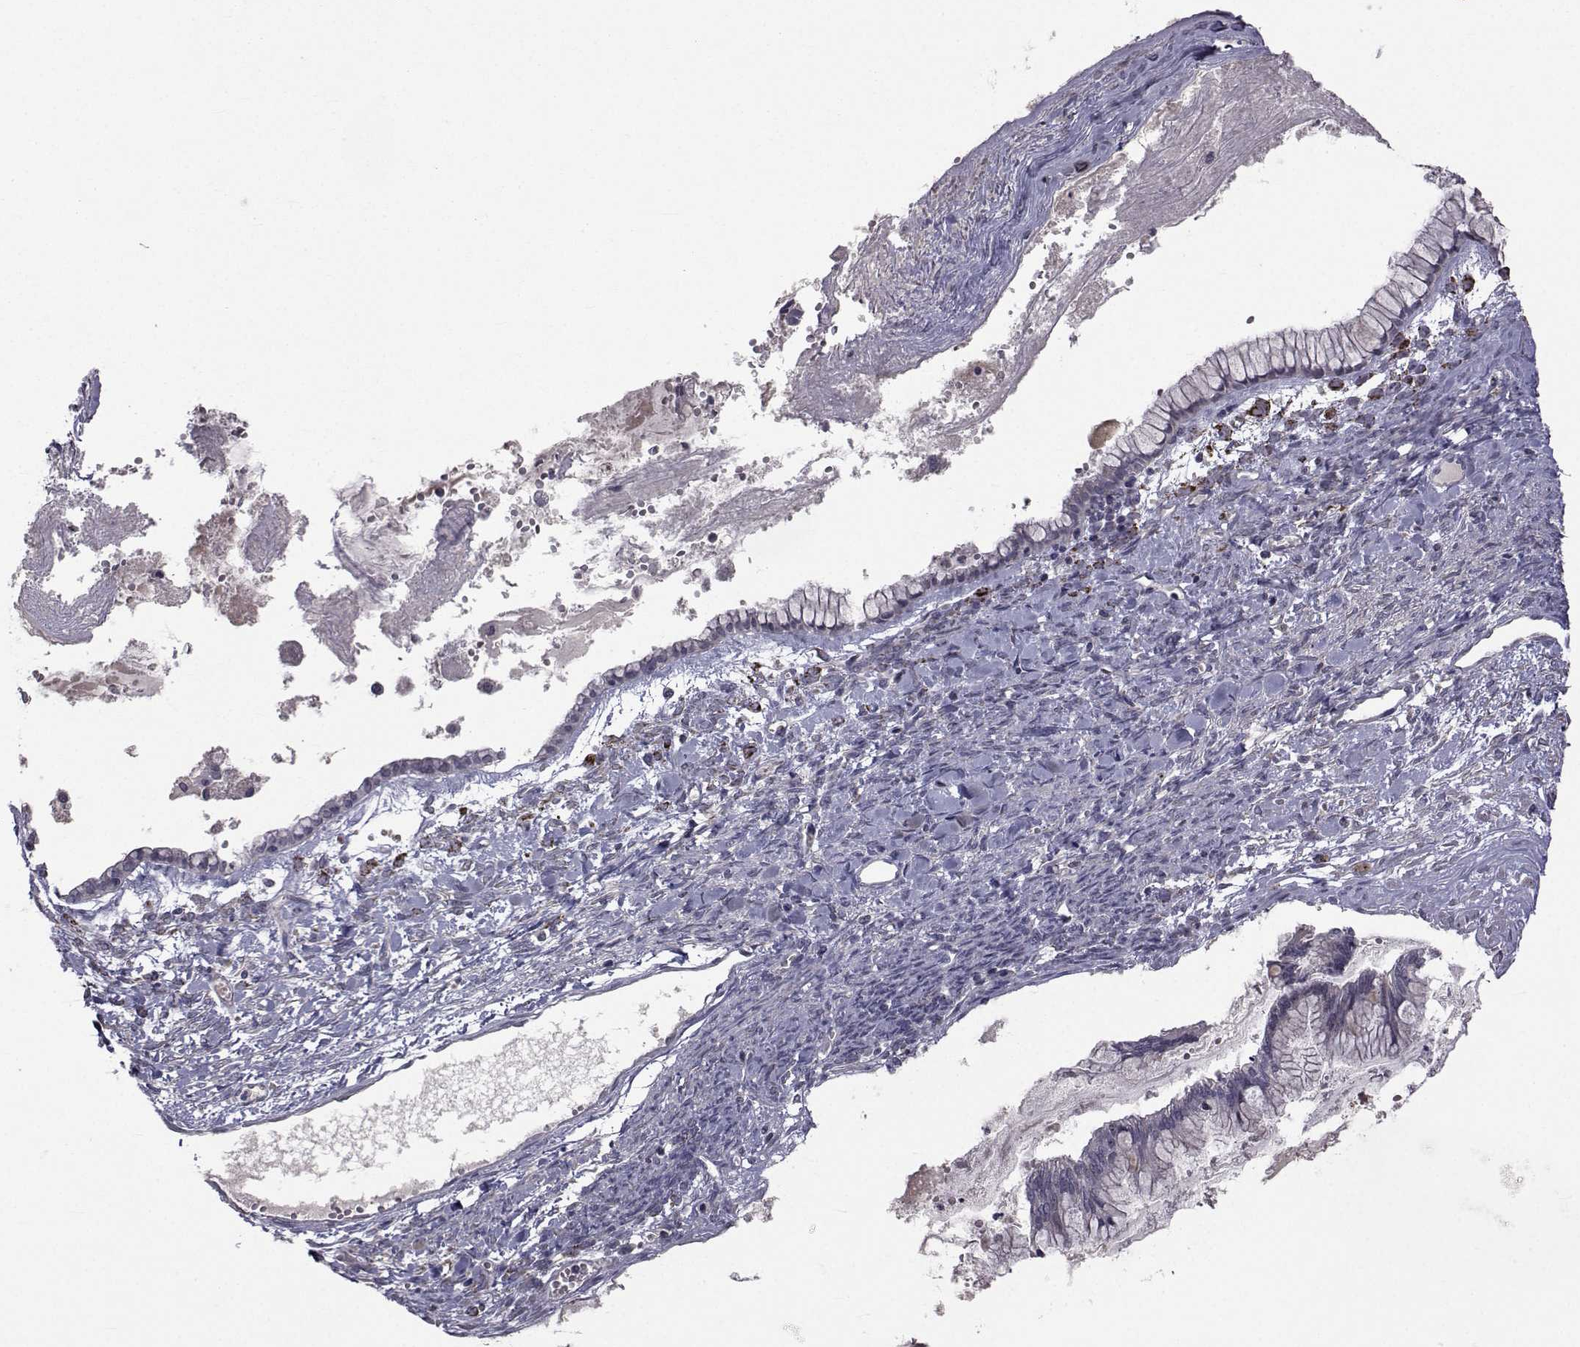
{"staining": {"intensity": "negative", "quantity": "none", "location": "none"}, "tissue": "ovarian cancer", "cell_type": "Tumor cells", "image_type": "cancer", "snomed": [{"axis": "morphology", "description": "Cystadenocarcinoma, mucinous, NOS"}, {"axis": "topography", "description": "Ovary"}], "caption": "The photomicrograph demonstrates no significant expression in tumor cells of ovarian cancer (mucinous cystadenocarcinoma).", "gene": "FDXR", "patient": {"sex": "female", "age": 67}}